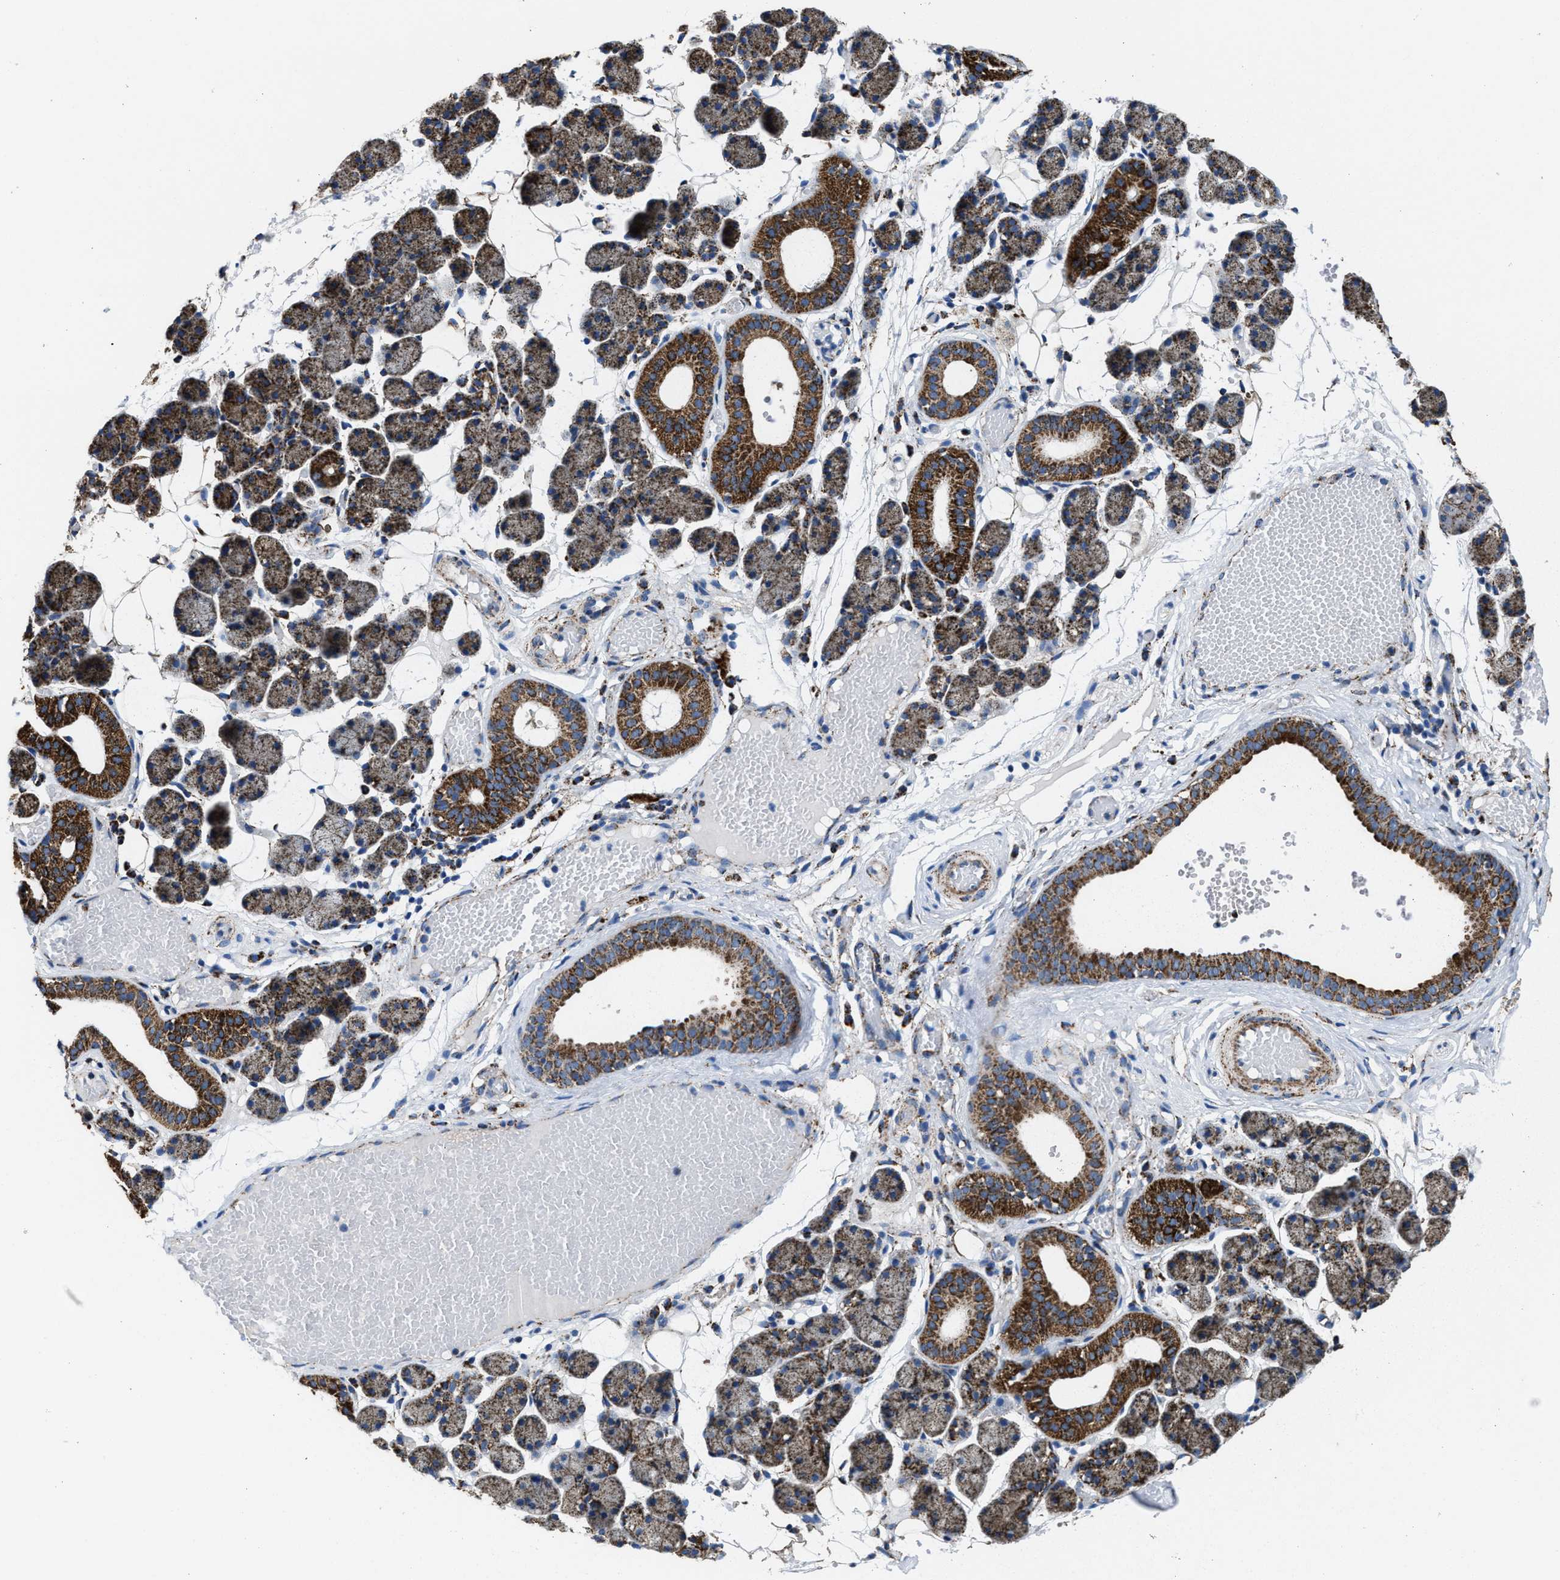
{"staining": {"intensity": "strong", "quantity": "<25%", "location": "cytoplasmic/membranous"}, "tissue": "salivary gland", "cell_type": "Glandular cells", "image_type": "normal", "snomed": [{"axis": "morphology", "description": "Normal tissue, NOS"}, {"axis": "topography", "description": "Salivary gland"}], "caption": "A brown stain highlights strong cytoplasmic/membranous positivity of a protein in glandular cells of normal salivary gland. The staining was performed using DAB, with brown indicating positive protein expression. Nuclei are stained blue with hematoxylin.", "gene": "ALDH1B1", "patient": {"sex": "female", "age": 33}}